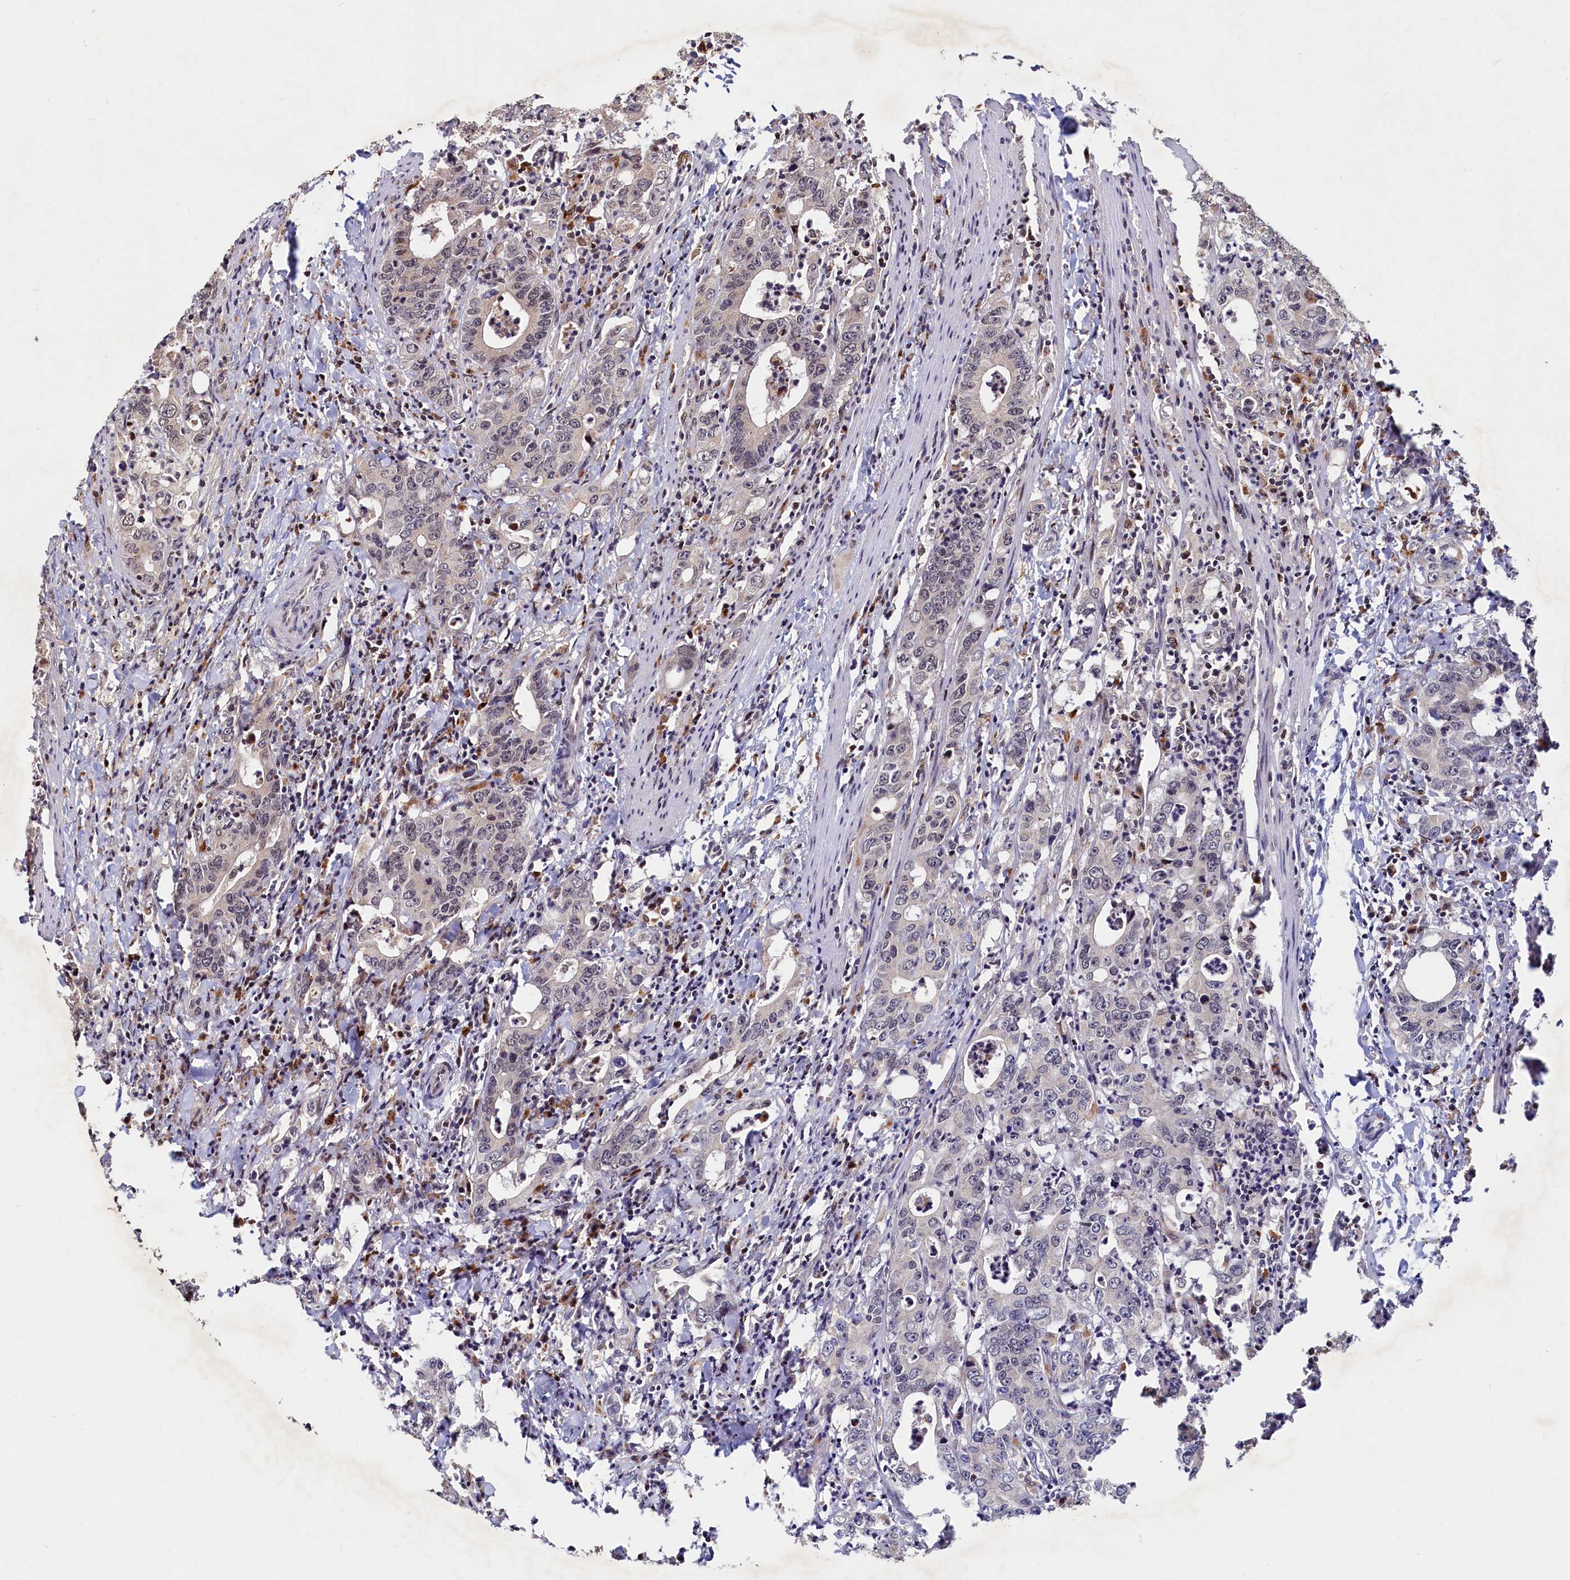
{"staining": {"intensity": "weak", "quantity": "25%-75%", "location": "nuclear"}, "tissue": "colorectal cancer", "cell_type": "Tumor cells", "image_type": "cancer", "snomed": [{"axis": "morphology", "description": "Adenocarcinoma, NOS"}, {"axis": "topography", "description": "Colon"}], "caption": "Colorectal cancer stained with a brown dye demonstrates weak nuclear positive expression in approximately 25%-75% of tumor cells.", "gene": "TRAPPC4", "patient": {"sex": "female", "age": 75}}